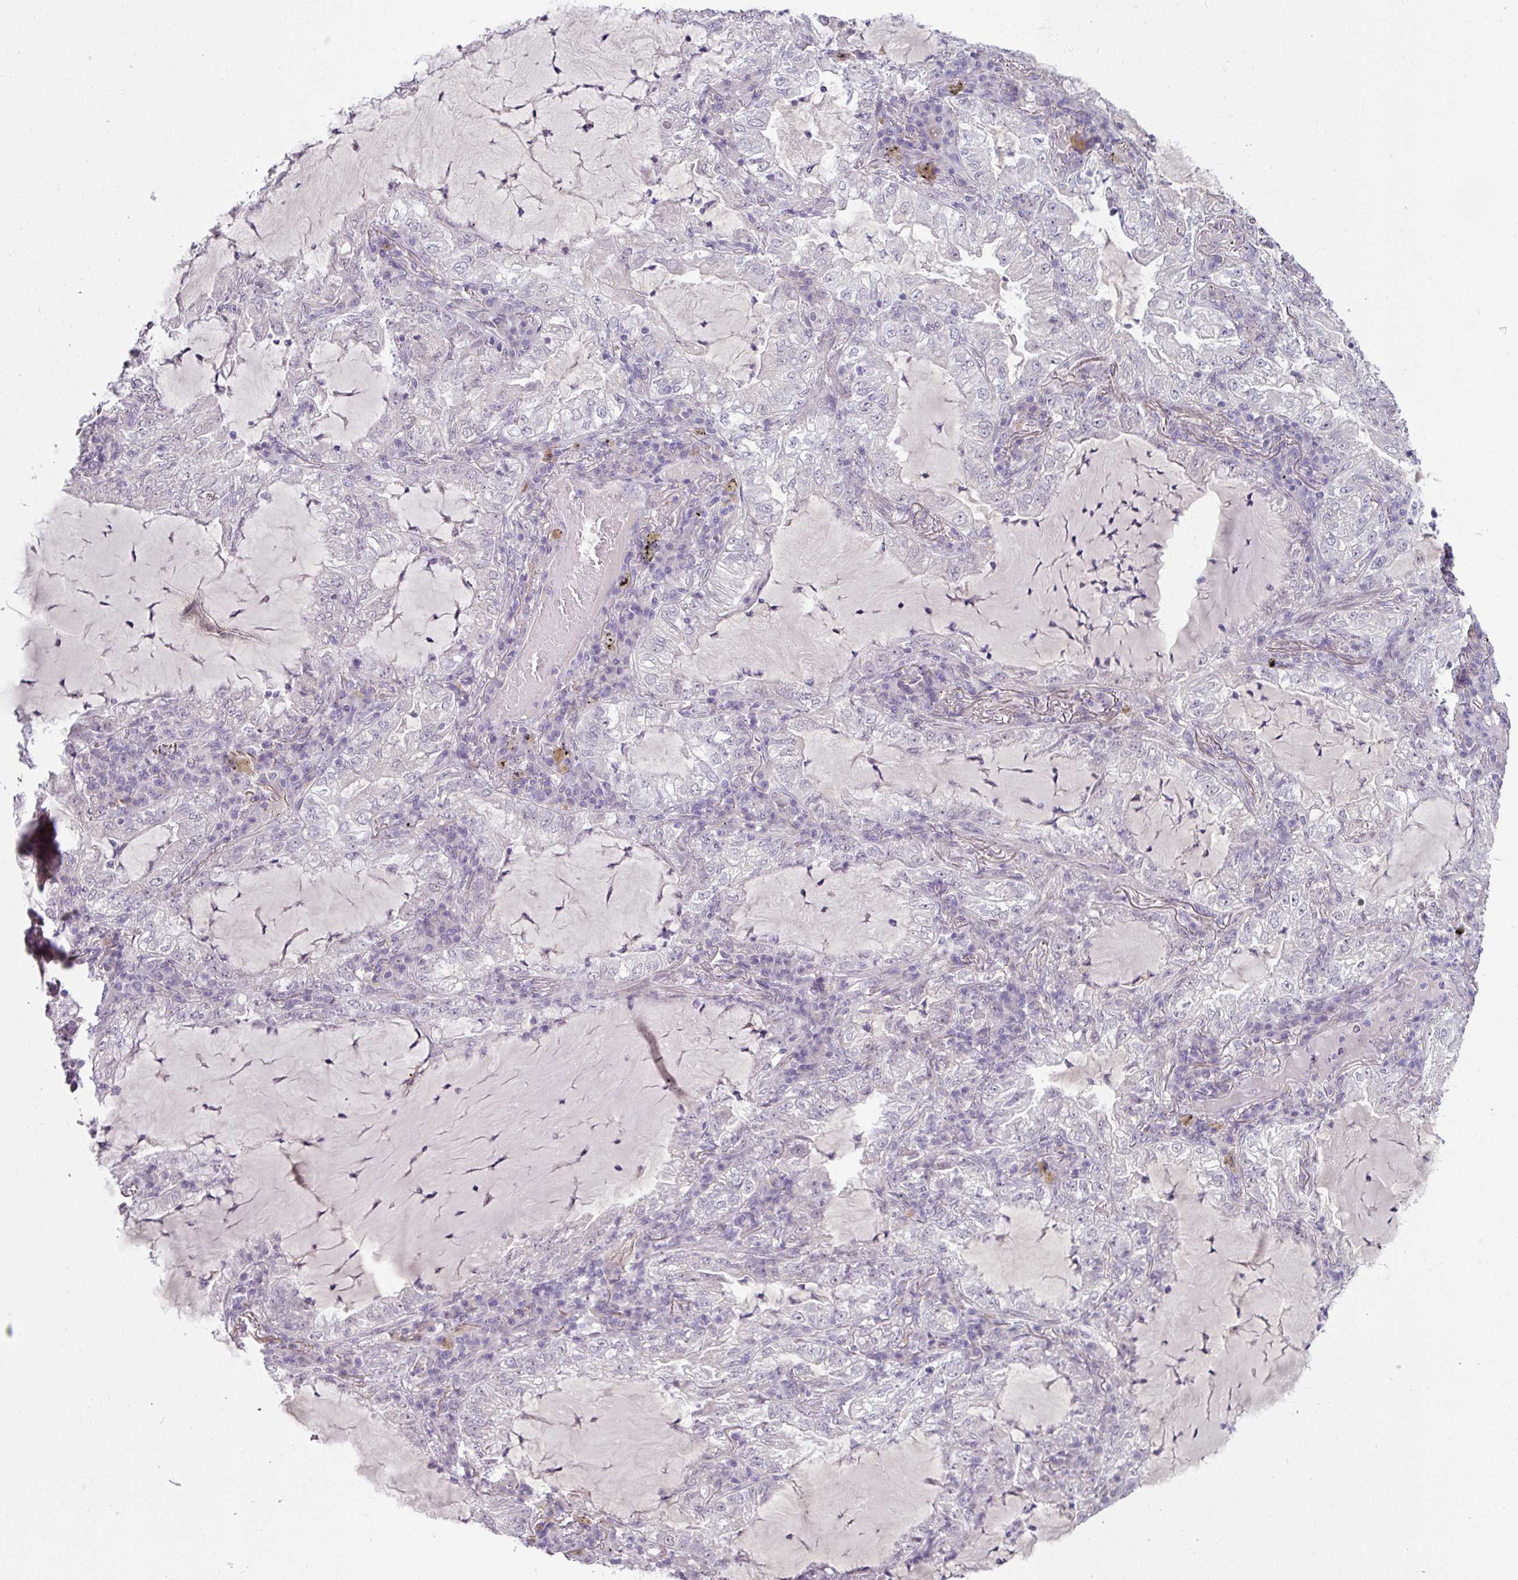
{"staining": {"intensity": "negative", "quantity": "none", "location": "none"}, "tissue": "lung cancer", "cell_type": "Tumor cells", "image_type": "cancer", "snomed": [{"axis": "morphology", "description": "Adenocarcinoma, NOS"}, {"axis": "topography", "description": "Lung"}], "caption": "A photomicrograph of lung cancer stained for a protein exhibits no brown staining in tumor cells.", "gene": "UVSSA", "patient": {"sex": "female", "age": 73}}